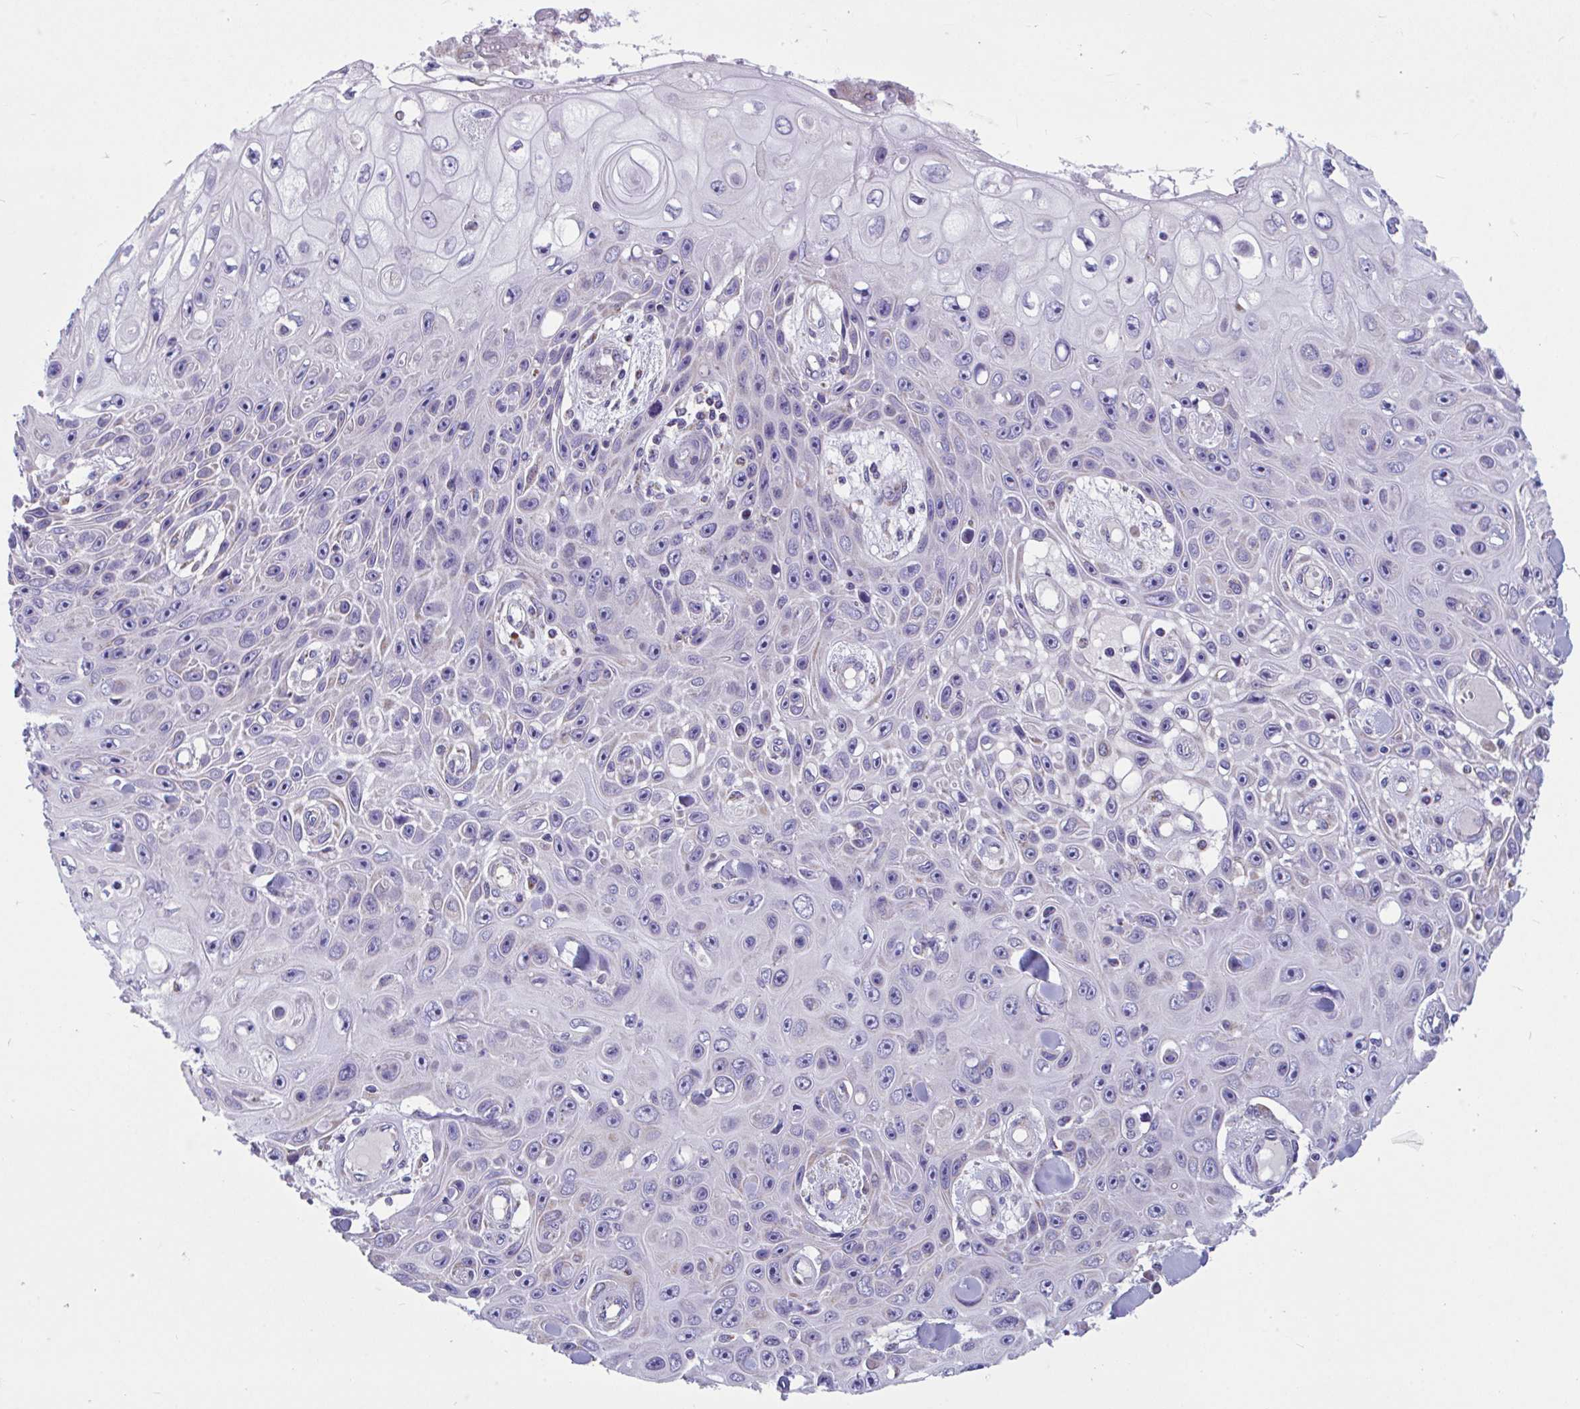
{"staining": {"intensity": "negative", "quantity": "none", "location": "none"}, "tissue": "skin cancer", "cell_type": "Tumor cells", "image_type": "cancer", "snomed": [{"axis": "morphology", "description": "Squamous cell carcinoma, NOS"}, {"axis": "topography", "description": "Skin"}], "caption": "An immunohistochemistry (IHC) micrograph of skin cancer is shown. There is no staining in tumor cells of skin cancer.", "gene": "OR13A1", "patient": {"sex": "male", "age": 82}}